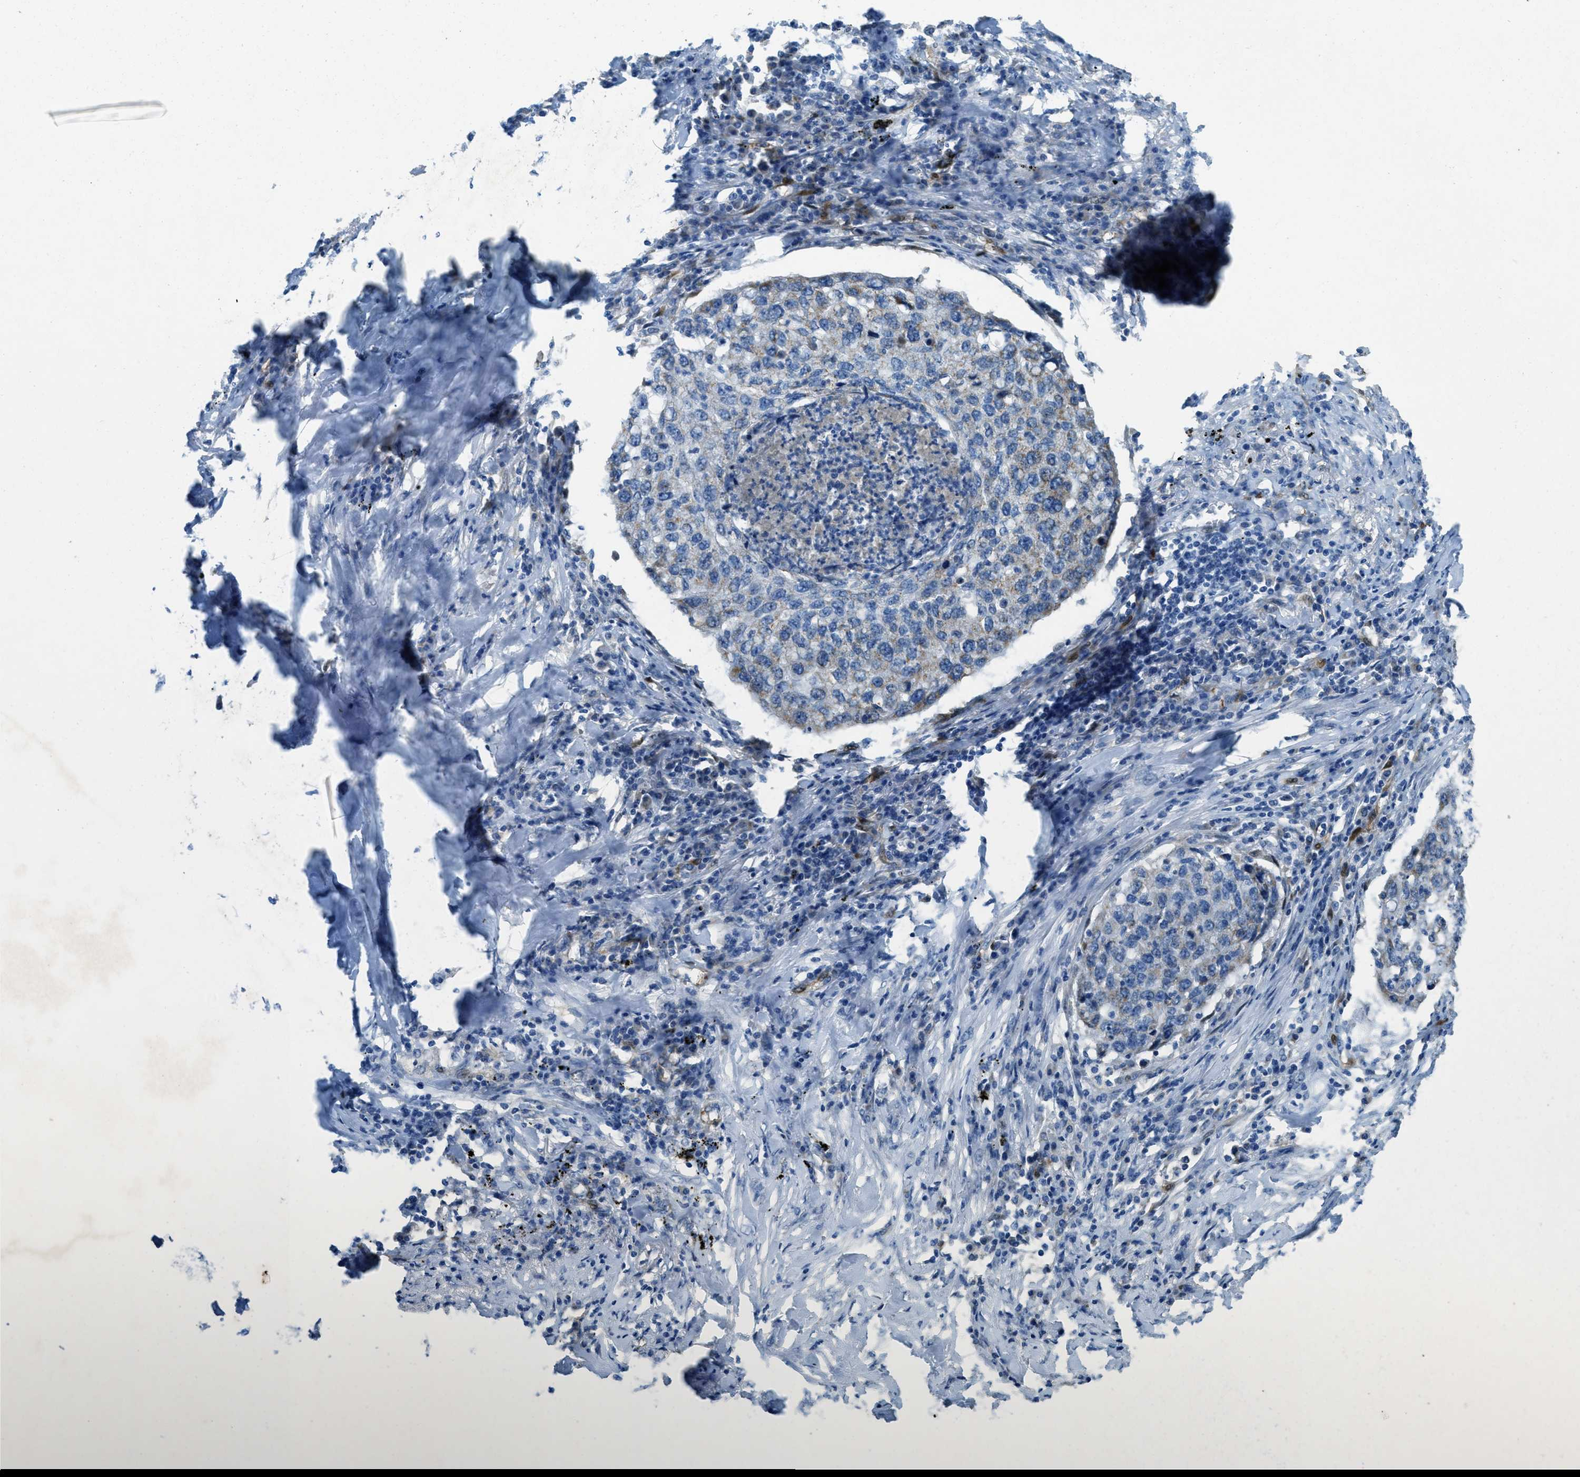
{"staining": {"intensity": "weak", "quantity": "<25%", "location": "cytoplasmic/membranous"}, "tissue": "lung cancer", "cell_type": "Tumor cells", "image_type": "cancer", "snomed": [{"axis": "morphology", "description": "Squamous cell carcinoma, NOS"}, {"axis": "topography", "description": "Lung"}], "caption": "This is an IHC histopathology image of lung squamous cell carcinoma. There is no positivity in tumor cells.", "gene": "CYGB", "patient": {"sex": "female", "age": 63}}